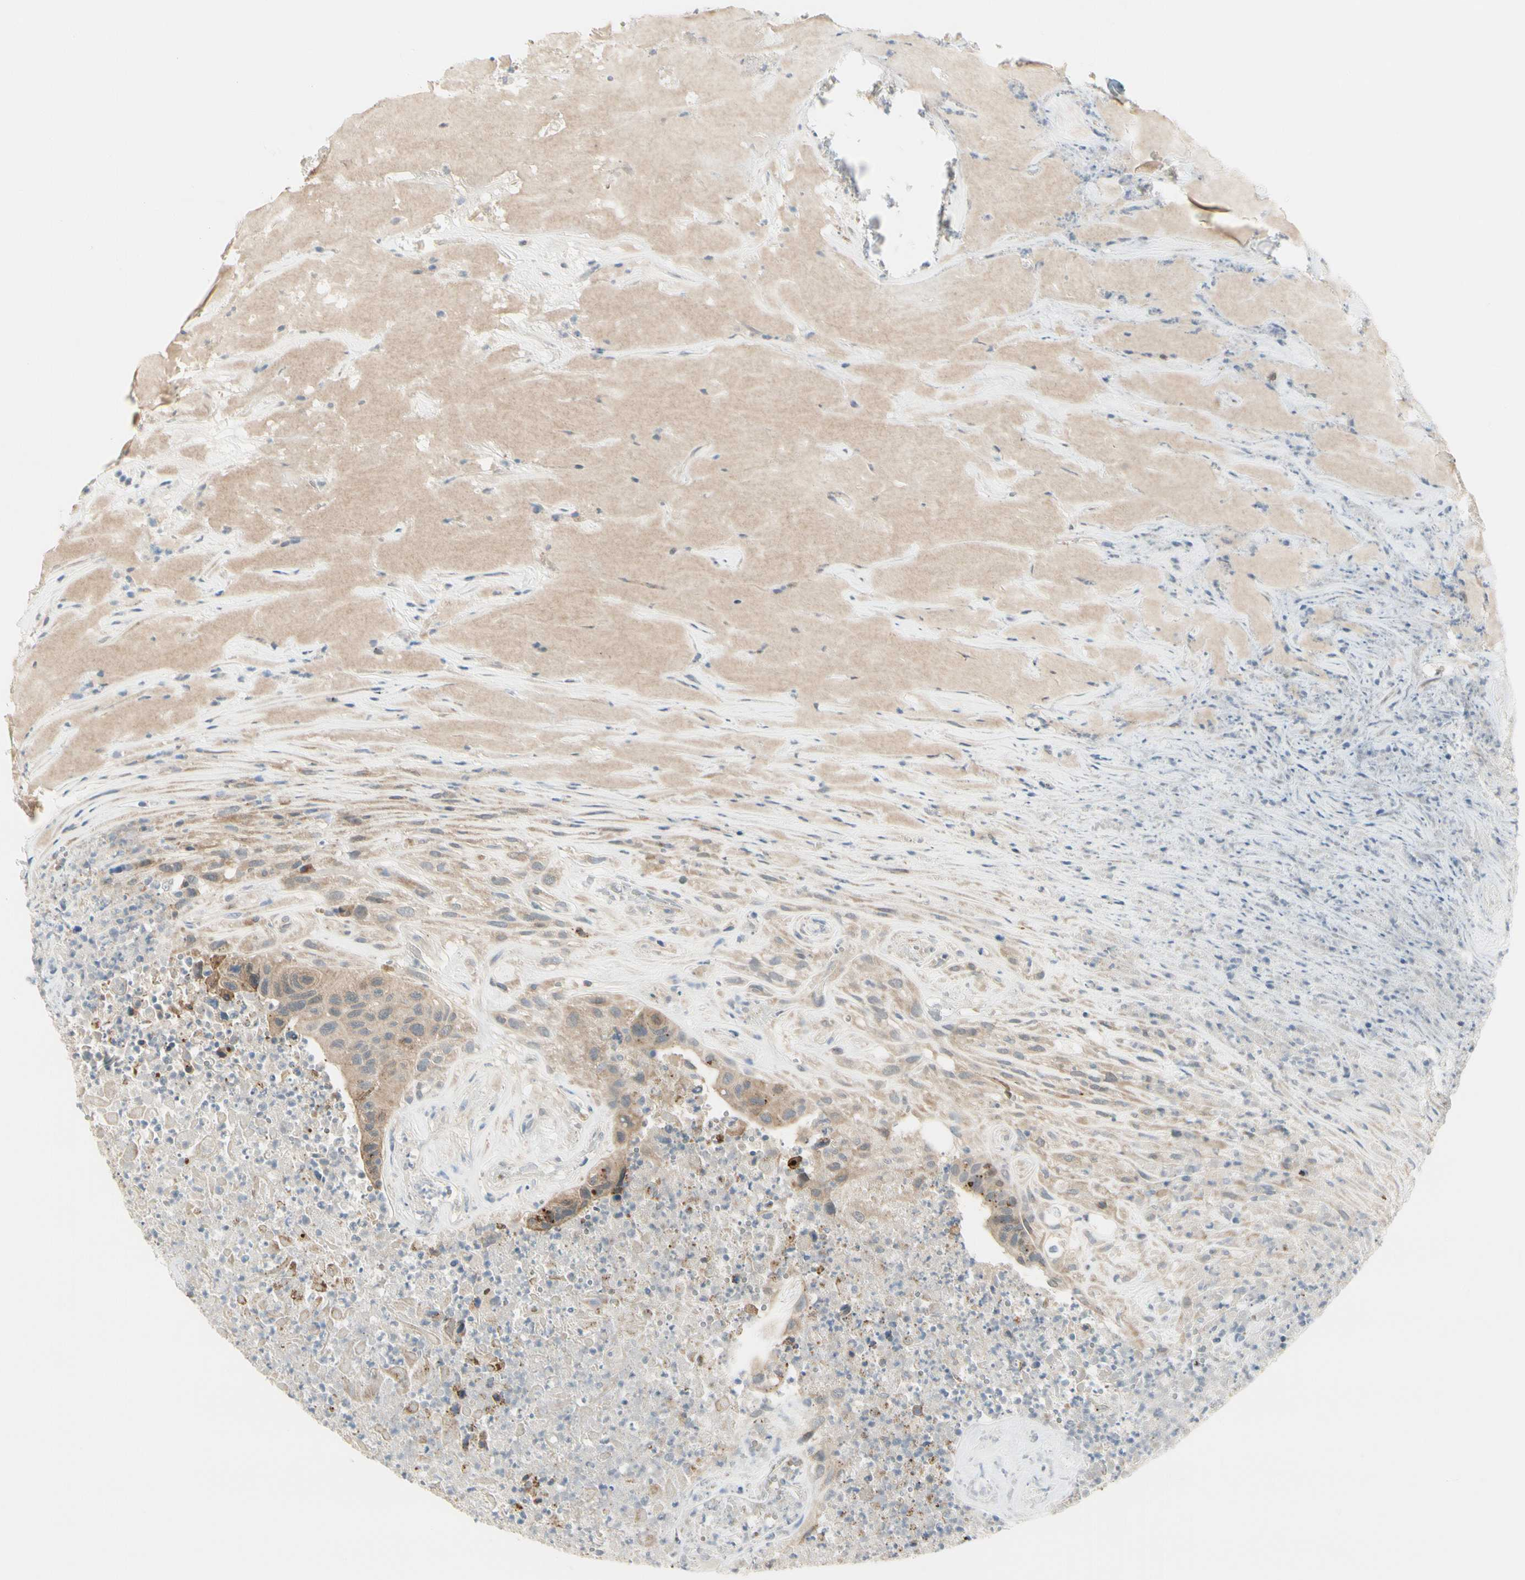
{"staining": {"intensity": "weak", "quantity": ">75%", "location": "cytoplasmic/membranous"}, "tissue": "urothelial cancer", "cell_type": "Tumor cells", "image_type": "cancer", "snomed": [{"axis": "morphology", "description": "Urothelial carcinoma, High grade"}, {"axis": "topography", "description": "Urinary bladder"}], "caption": "DAB (3,3'-diaminobenzidine) immunohistochemical staining of urothelial cancer demonstrates weak cytoplasmic/membranous protein positivity in about >75% of tumor cells.", "gene": "EVC", "patient": {"sex": "male", "age": 66}}